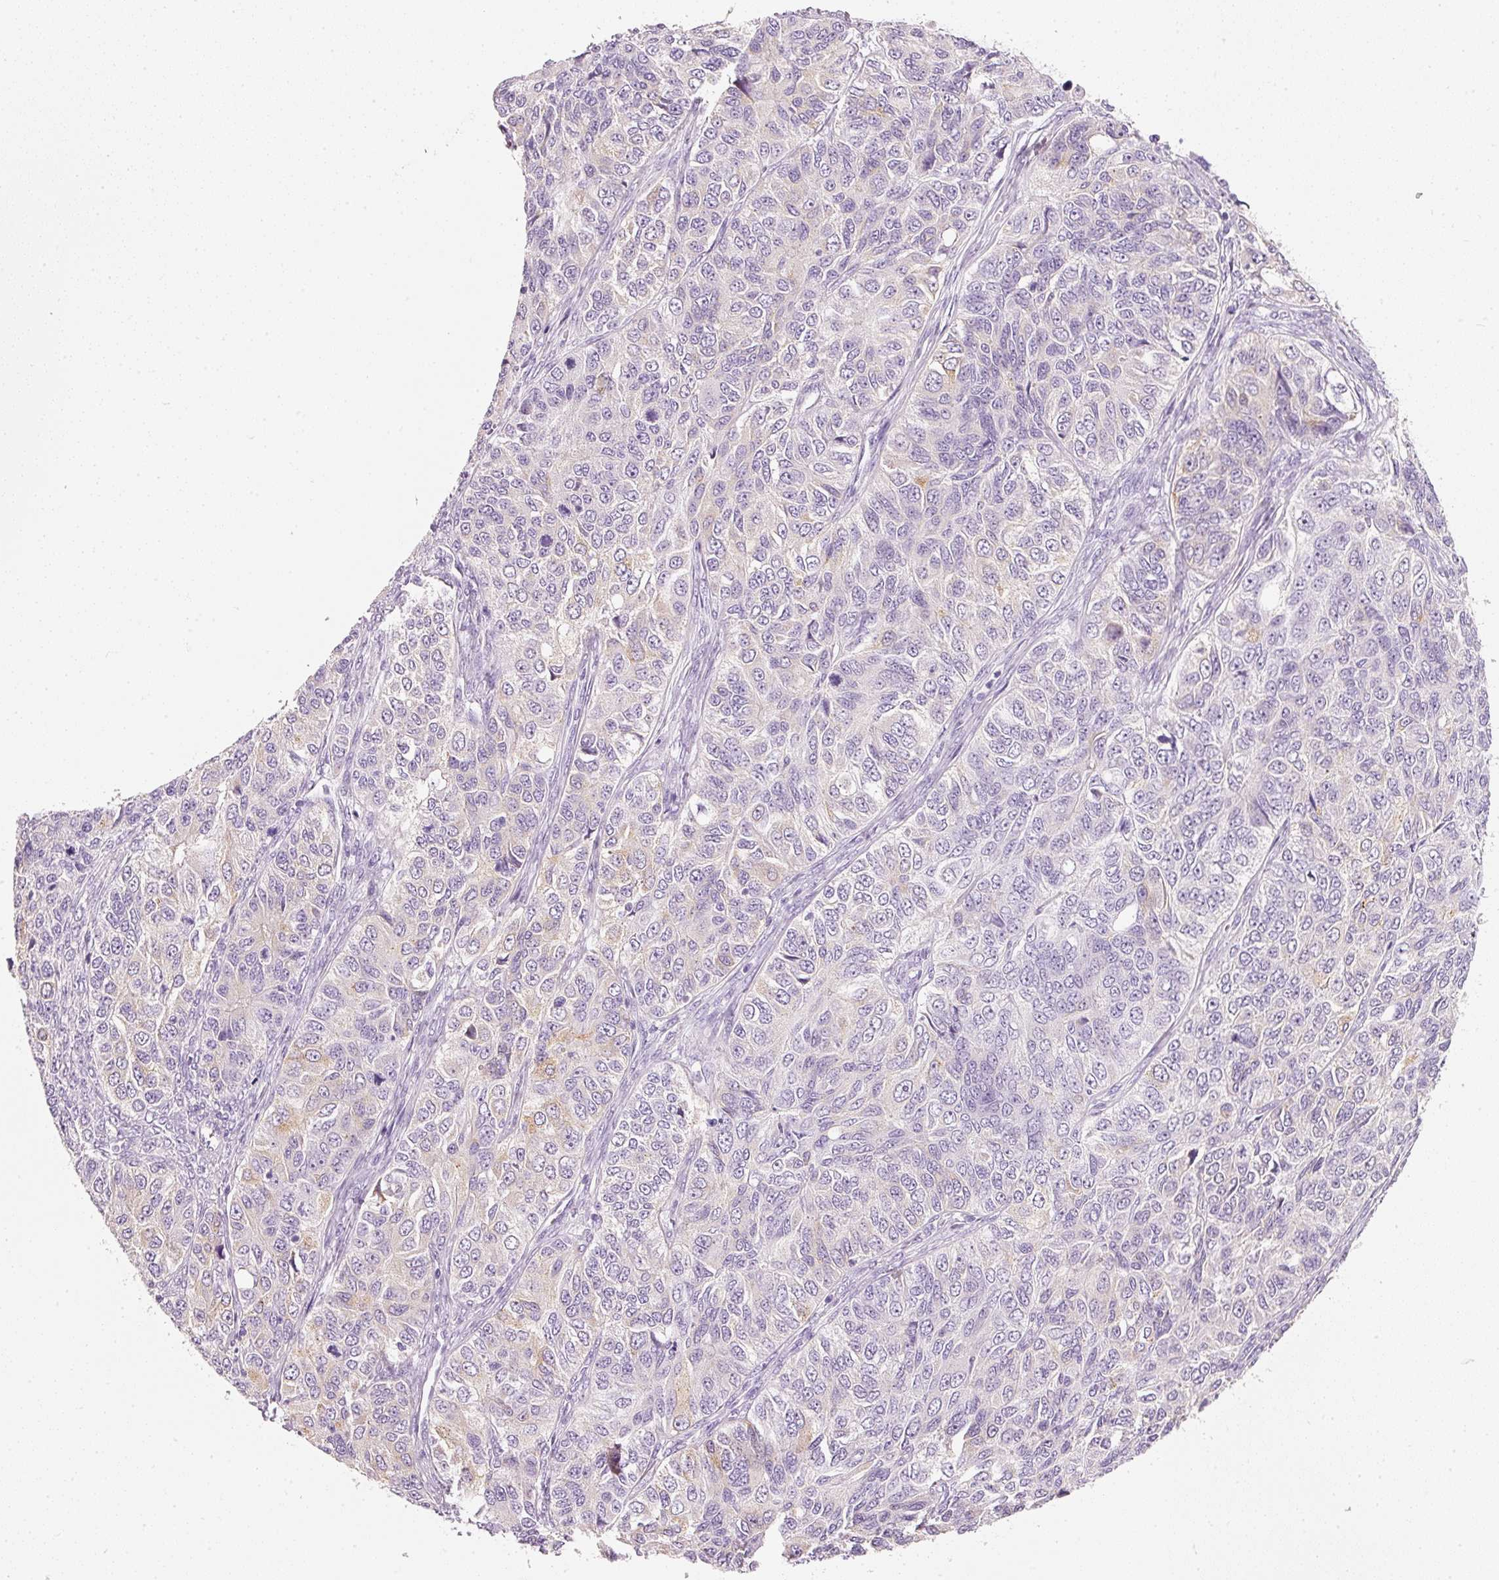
{"staining": {"intensity": "moderate", "quantity": "<25%", "location": "cytoplasmic/membranous"}, "tissue": "ovarian cancer", "cell_type": "Tumor cells", "image_type": "cancer", "snomed": [{"axis": "morphology", "description": "Carcinoma, endometroid"}, {"axis": "topography", "description": "Ovary"}], "caption": "Protein staining exhibits moderate cytoplasmic/membranous expression in approximately <25% of tumor cells in endometroid carcinoma (ovarian). (DAB = brown stain, brightfield microscopy at high magnification).", "gene": "PDXDC1", "patient": {"sex": "female", "age": 51}}